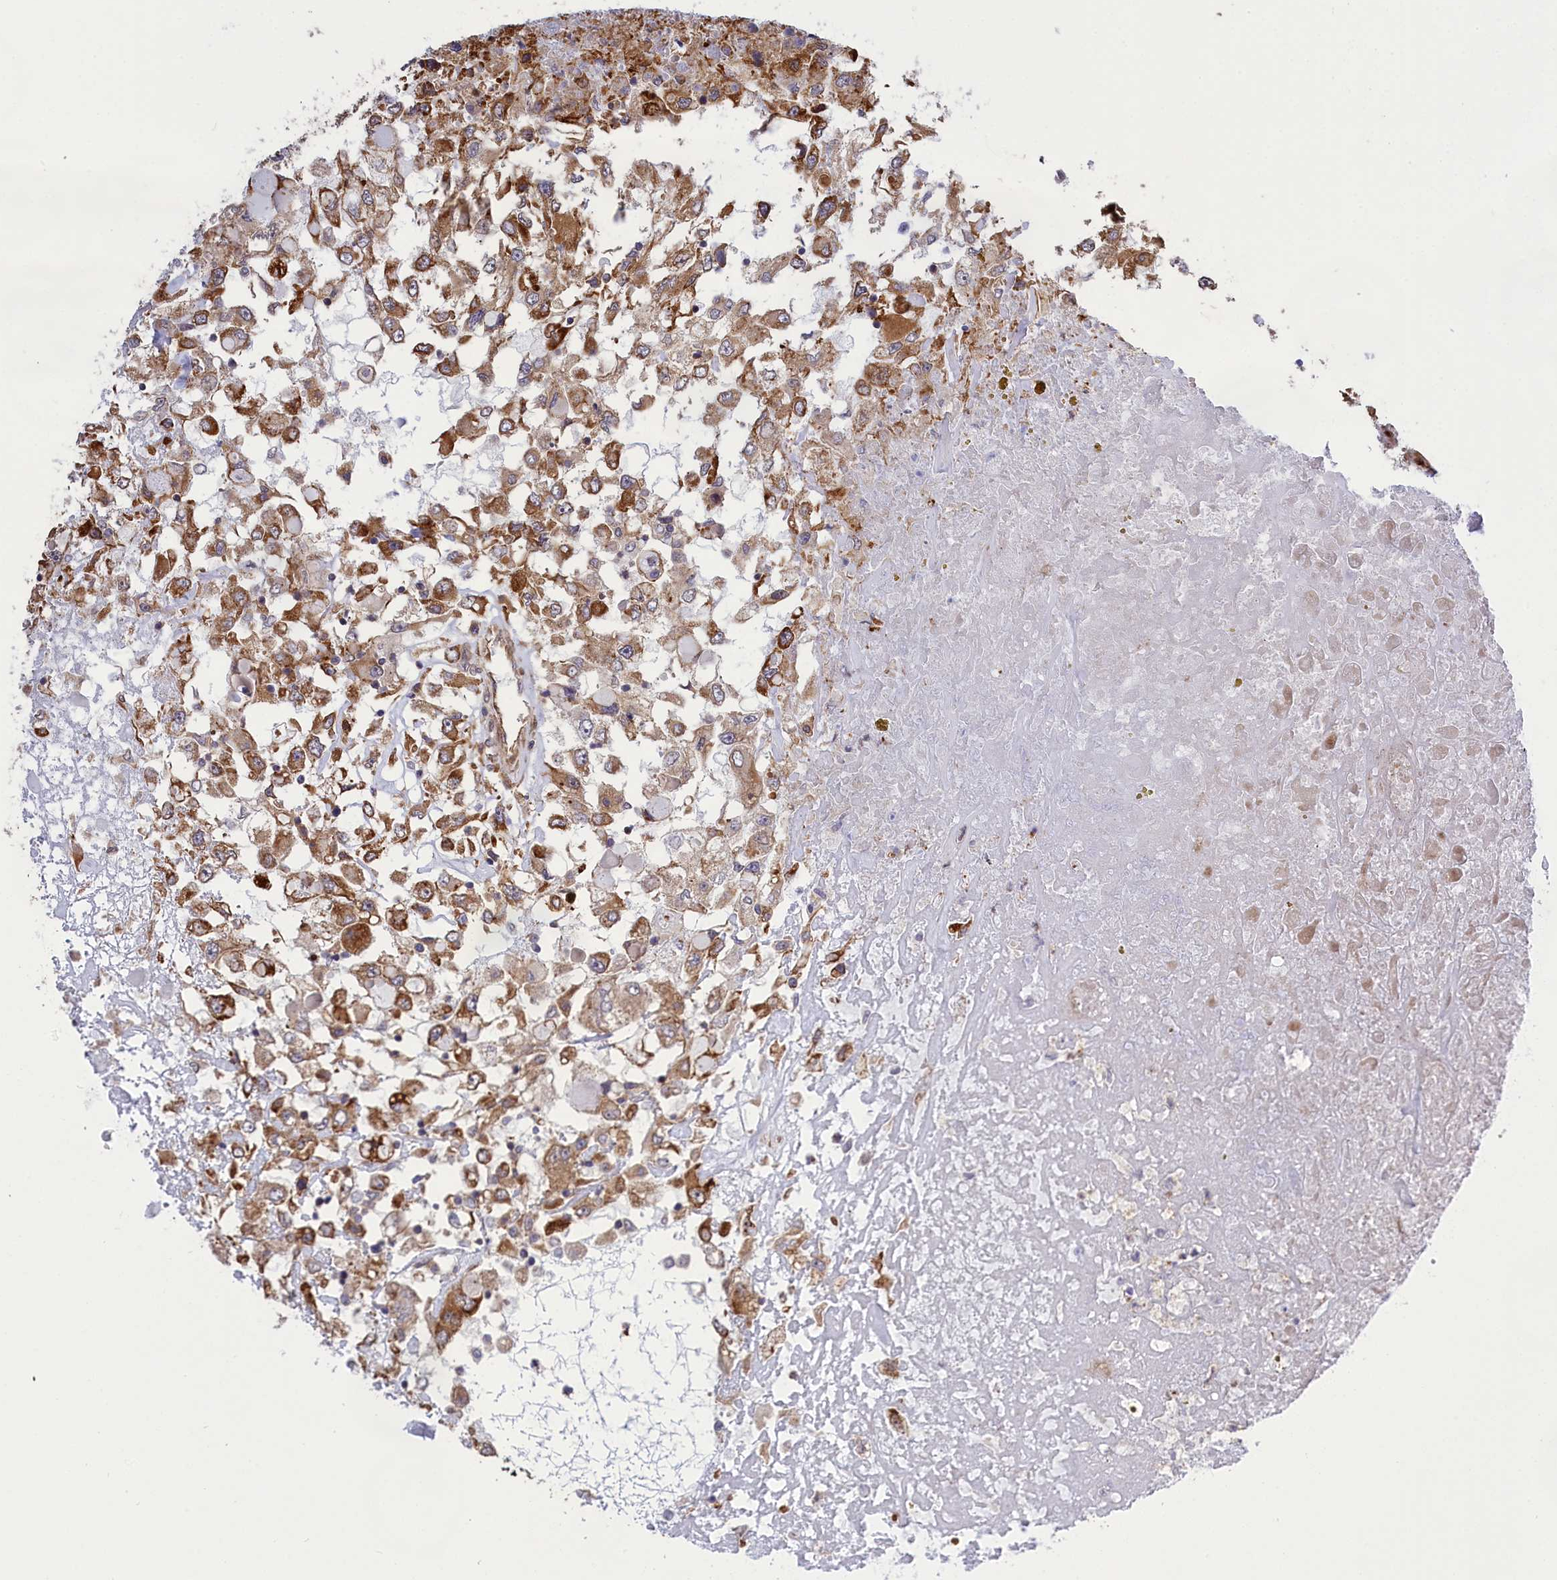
{"staining": {"intensity": "moderate", "quantity": ">75%", "location": "cytoplasmic/membranous"}, "tissue": "renal cancer", "cell_type": "Tumor cells", "image_type": "cancer", "snomed": [{"axis": "morphology", "description": "Adenocarcinoma, NOS"}, {"axis": "topography", "description": "Kidney"}], "caption": "Protein staining exhibits moderate cytoplasmic/membranous staining in about >75% of tumor cells in renal cancer (adenocarcinoma).", "gene": "DDX60L", "patient": {"sex": "female", "age": 52}}